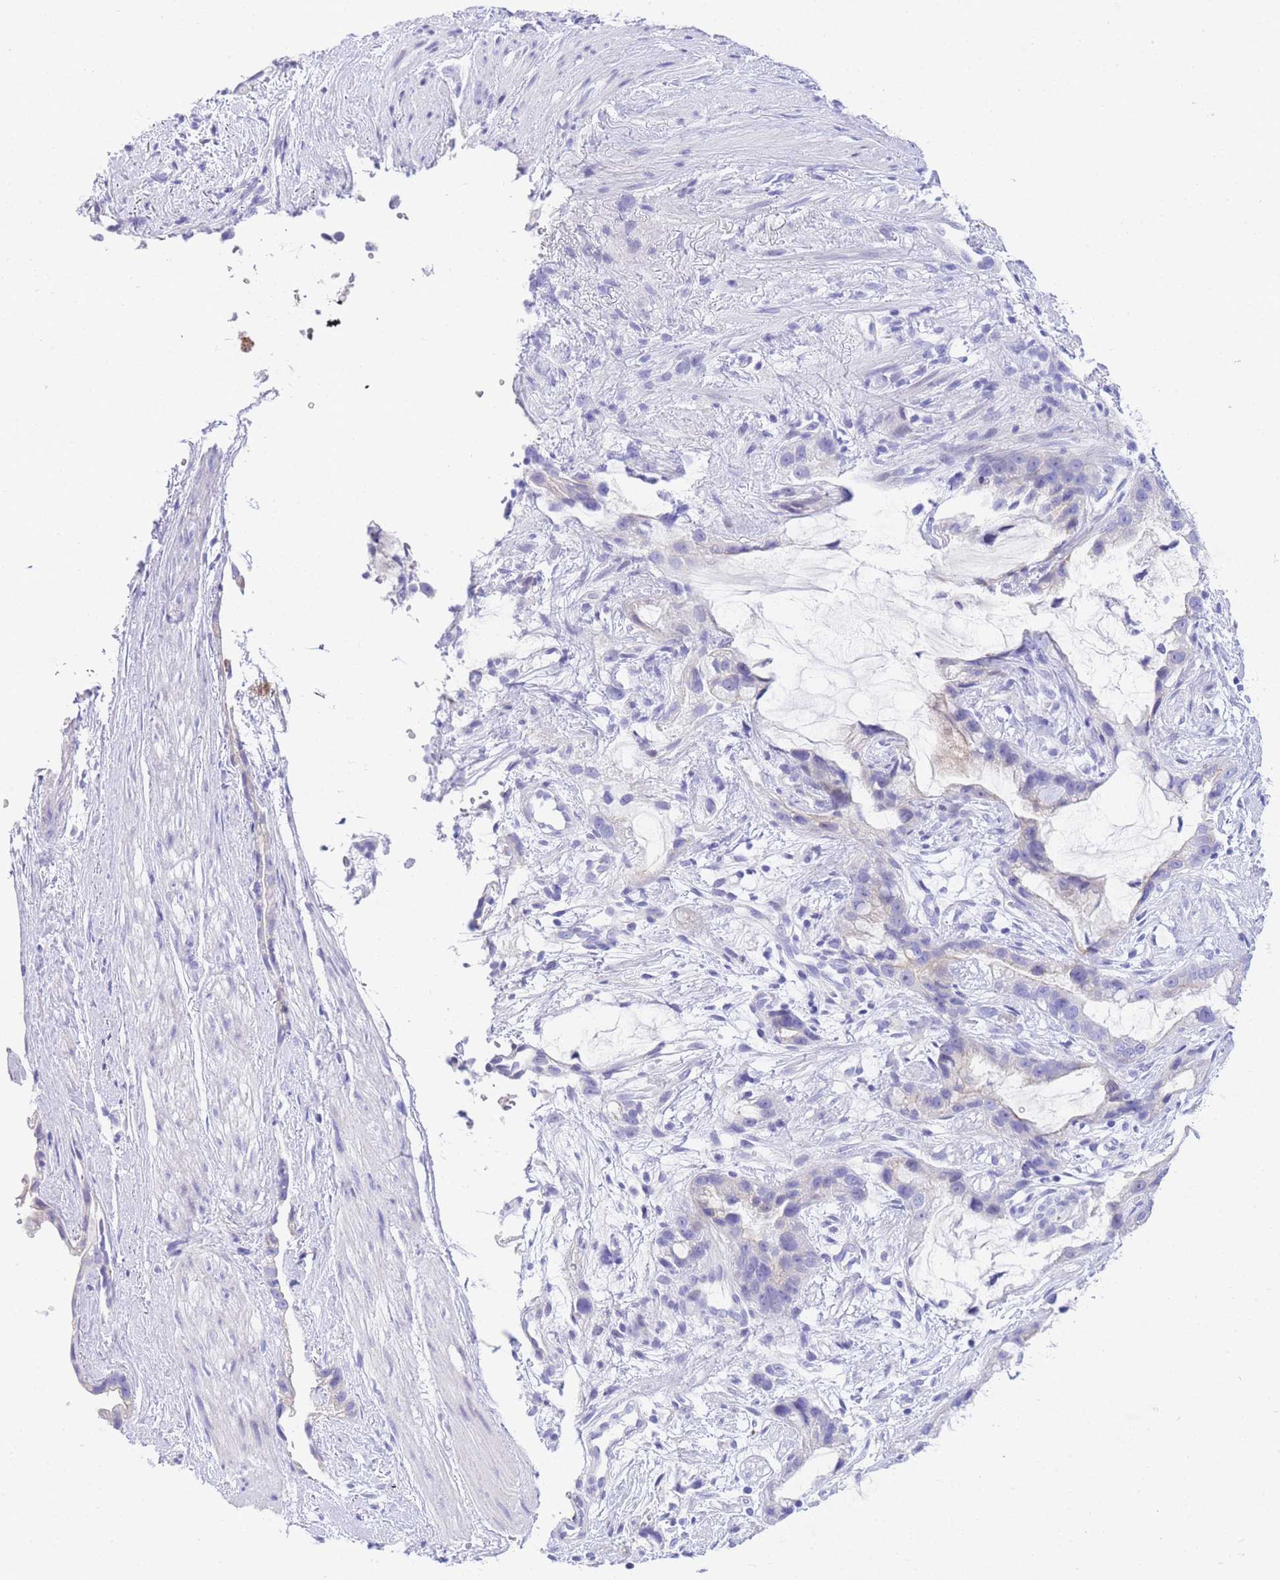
{"staining": {"intensity": "negative", "quantity": "none", "location": "none"}, "tissue": "stomach cancer", "cell_type": "Tumor cells", "image_type": "cancer", "snomed": [{"axis": "morphology", "description": "Adenocarcinoma, NOS"}, {"axis": "topography", "description": "Stomach"}], "caption": "A histopathology image of stomach adenocarcinoma stained for a protein reveals no brown staining in tumor cells.", "gene": "TIFAB", "patient": {"sex": "male", "age": 55}}